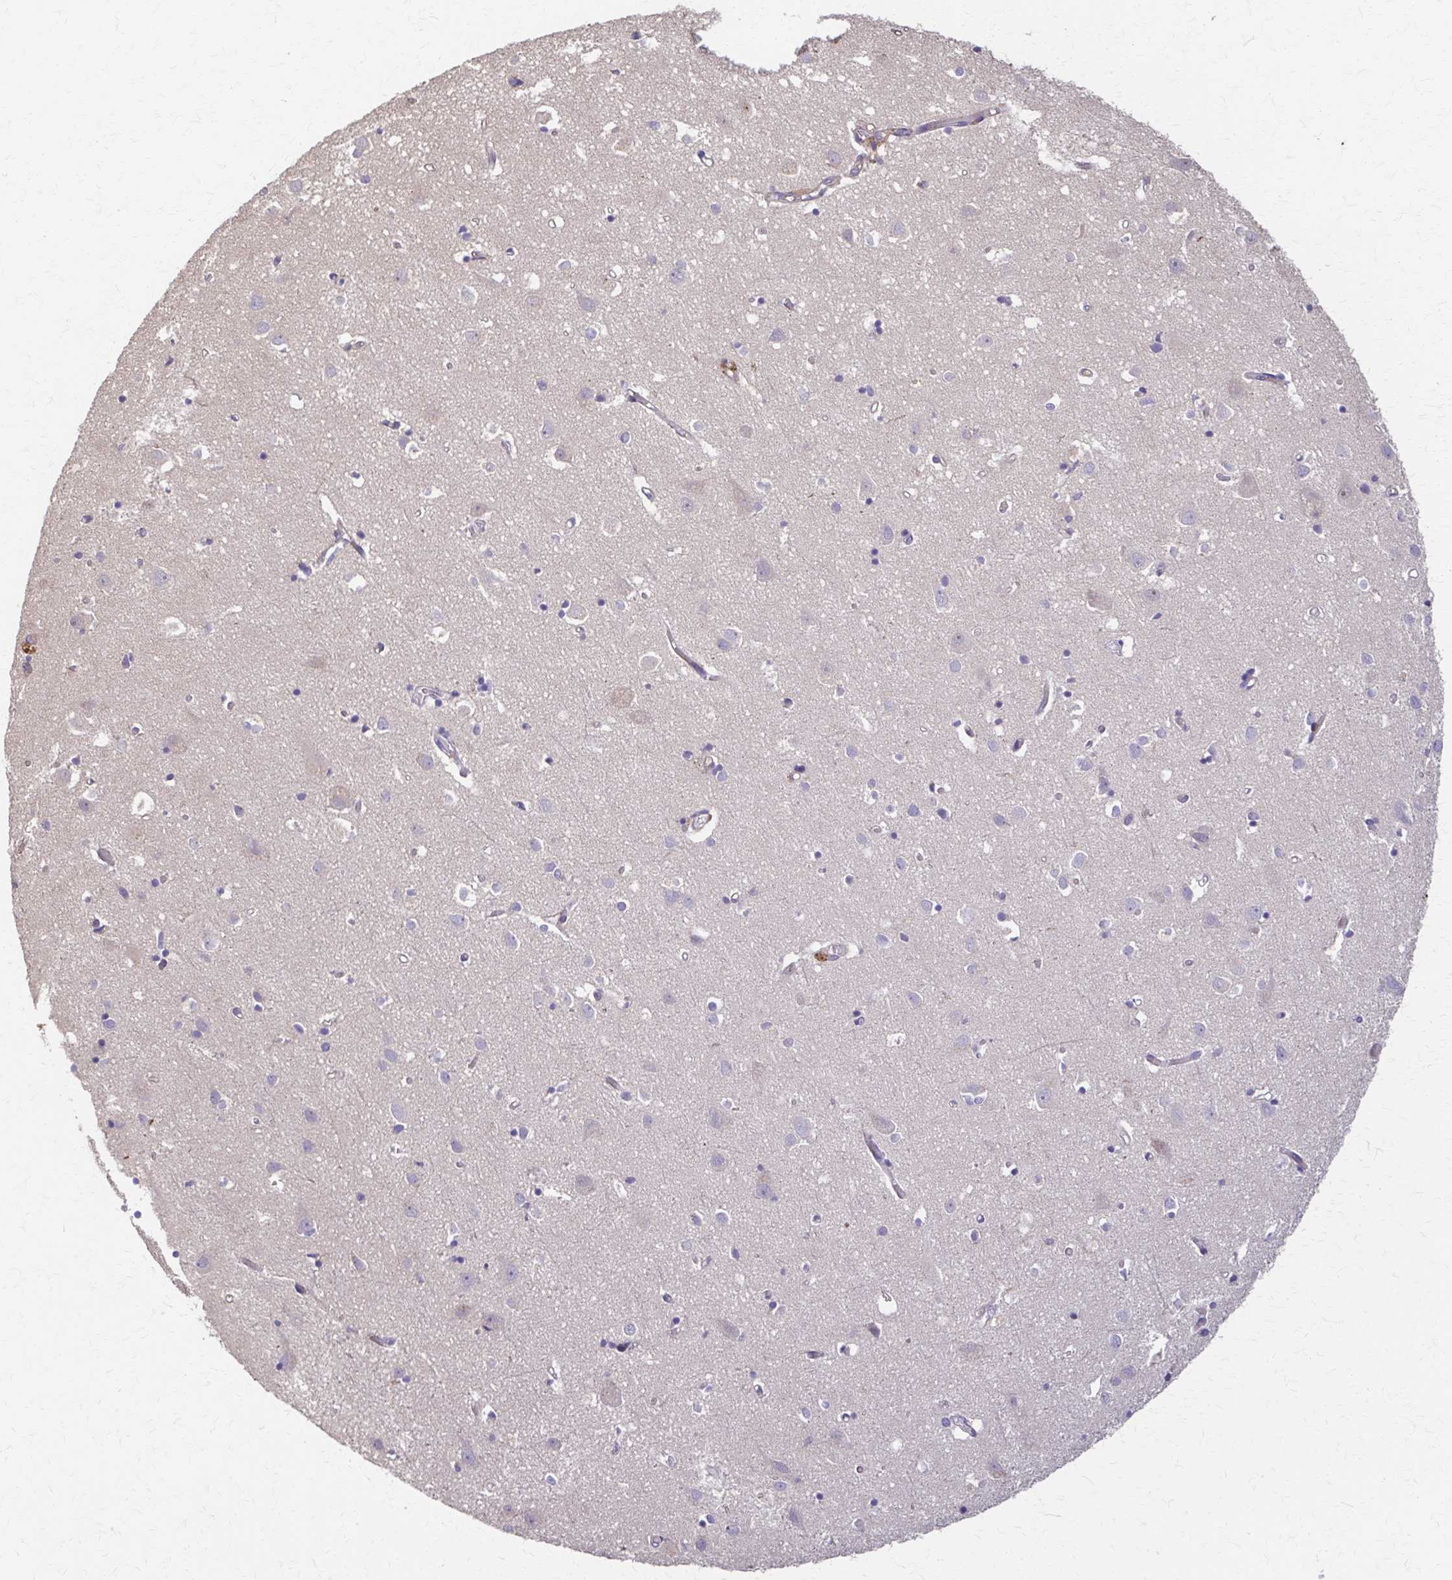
{"staining": {"intensity": "negative", "quantity": "none", "location": "none"}, "tissue": "cerebral cortex", "cell_type": "Endothelial cells", "image_type": "normal", "snomed": [{"axis": "morphology", "description": "Normal tissue, NOS"}, {"axis": "topography", "description": "Cerebral cortex"}], "caption": "A high-resolution image shows IHC staining of normal cerebral cortex, which reveals no significant staining in endothelial cells. Nuclei are stained in blue.", "gene": "DSP", "patient": {"sex": "male", "age": 70}}